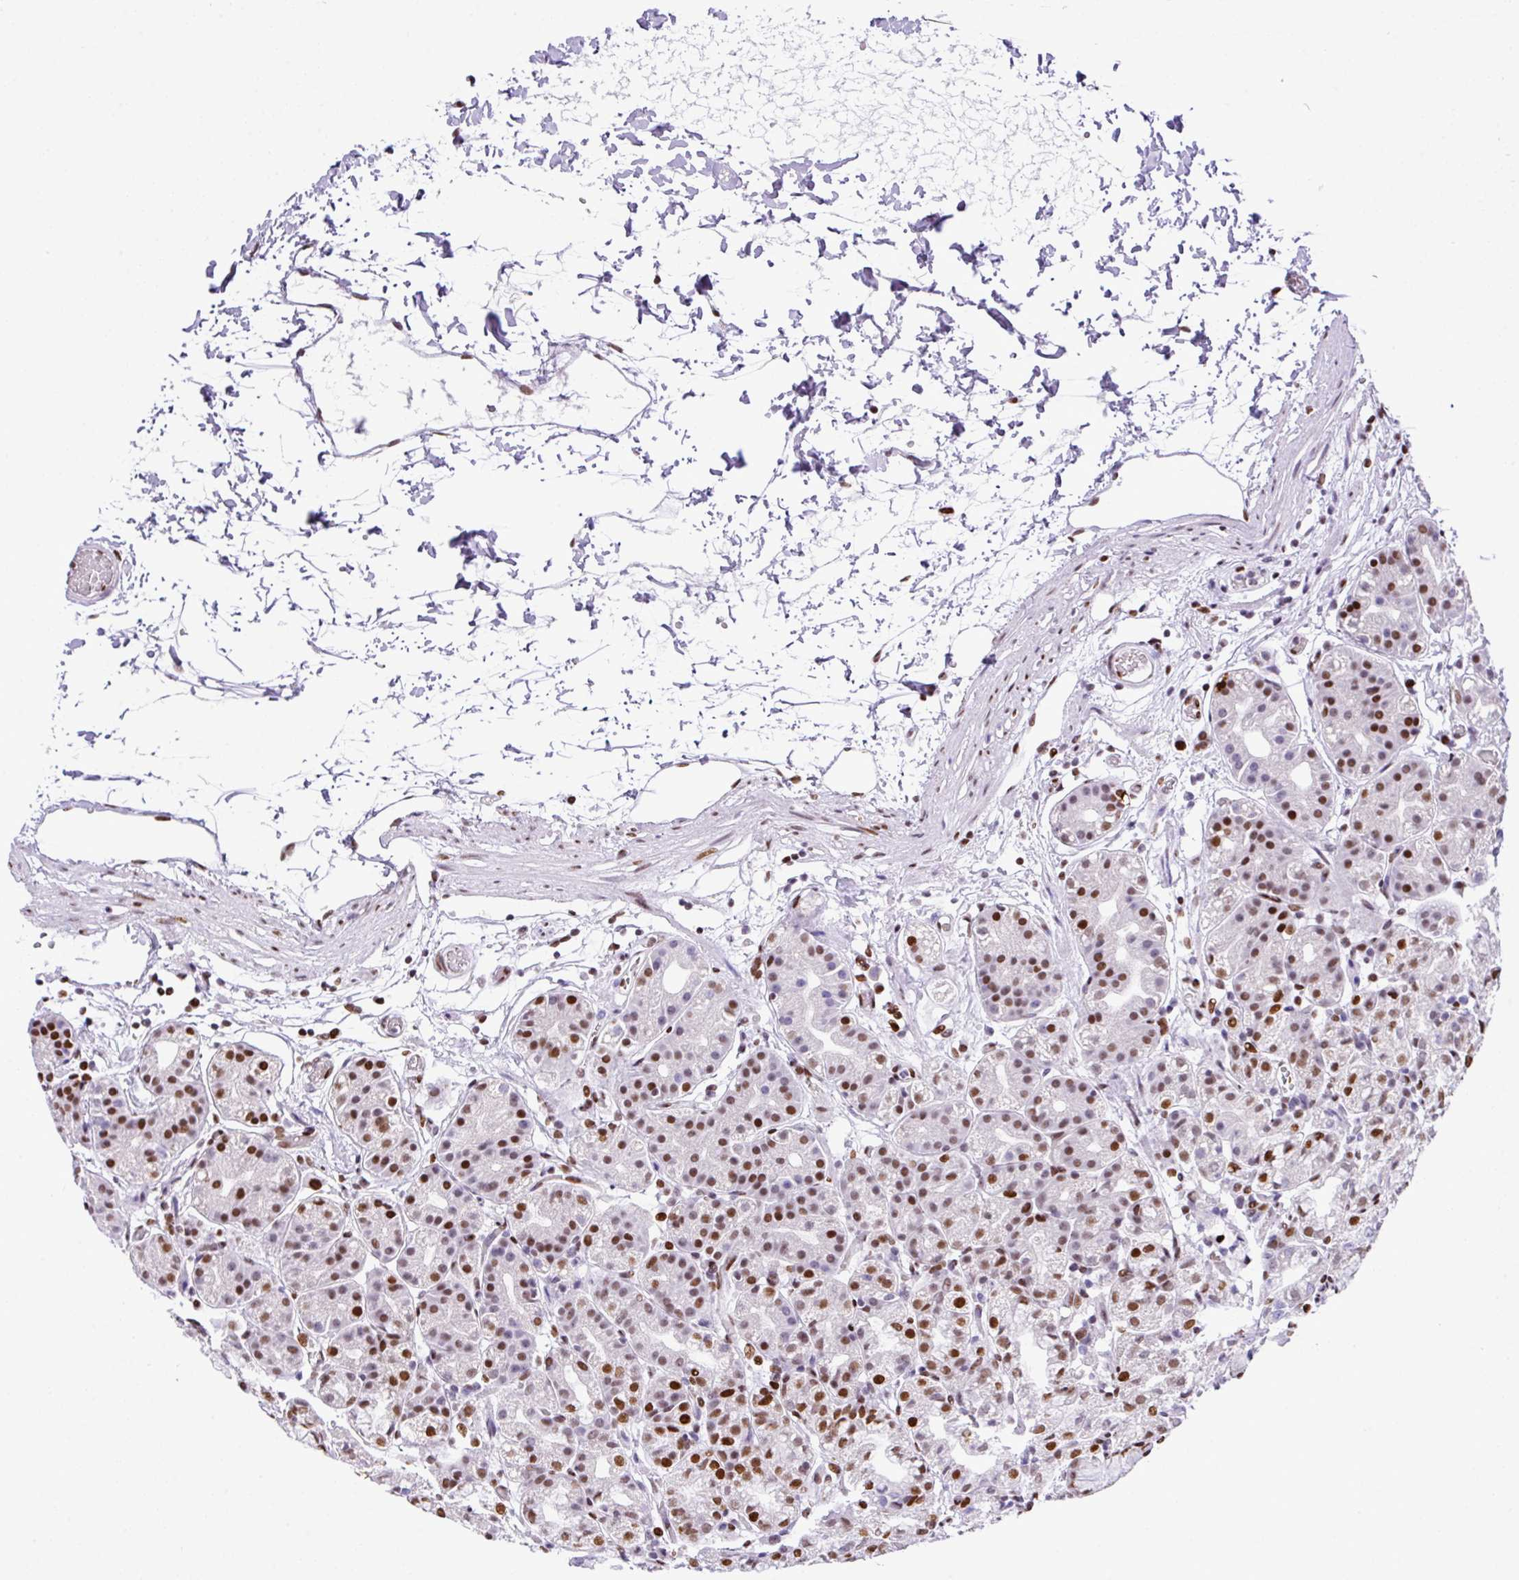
{"staining": {"intensity": "strong", "quantity": "<25%", "location": "nuclear"}, "tissue": "stomach", "cell_type": "Glandular cells", "image_type": "normal", "snomed": [{"axis": "morphology", "description": "Normal tissue, NOS"}, {"axis": "topography", "description": "Stomach"}], "caption": "Stomach stained with IHC displays strong nuclear staining in about <25% of glandular cells. (IHC, brightfield microscopy, high magnification).", "gene": "RARG", "patient": {"sex": "female", "age": 57}}